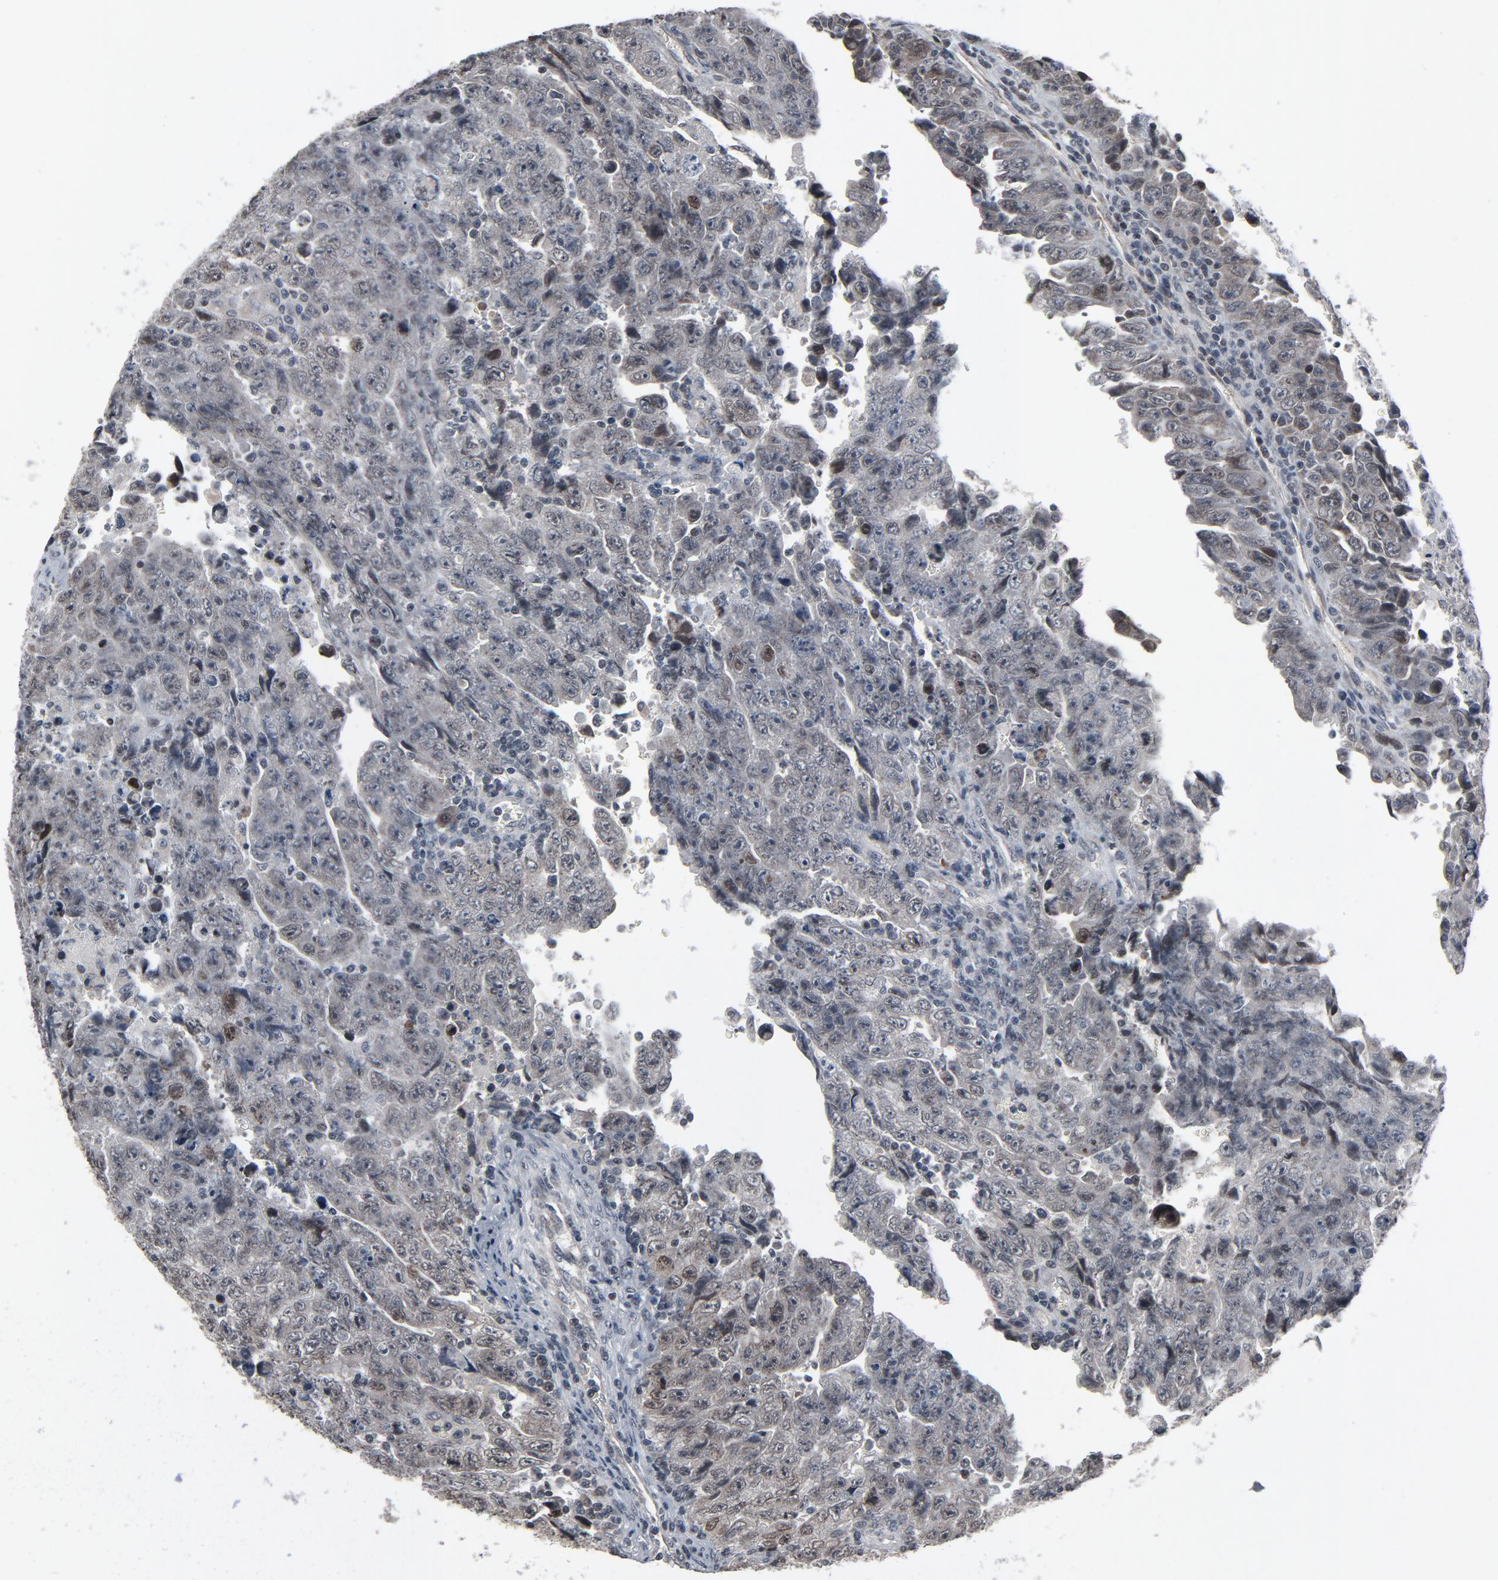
{"staining": {"intensity": "weak", "quantity": "<25%", "location": "cytoplasmic/membranous,nuclear"}, "tissue": "testis cancer", "cell_type": "Tumor cells", "image_type": "cancer", "snomed": [{"axis": "morphology", "description": "Carcinoma, Embryonal, NOS"}, {"axis": "topography", "description": "Testis"}], "caption": "Testis cancer stained for a protein using immunohistochemistry (IHC) demonstrates no positivity tumor cells.", "gene": "POM121", "patient": {"sex": "male", "age": 28}}